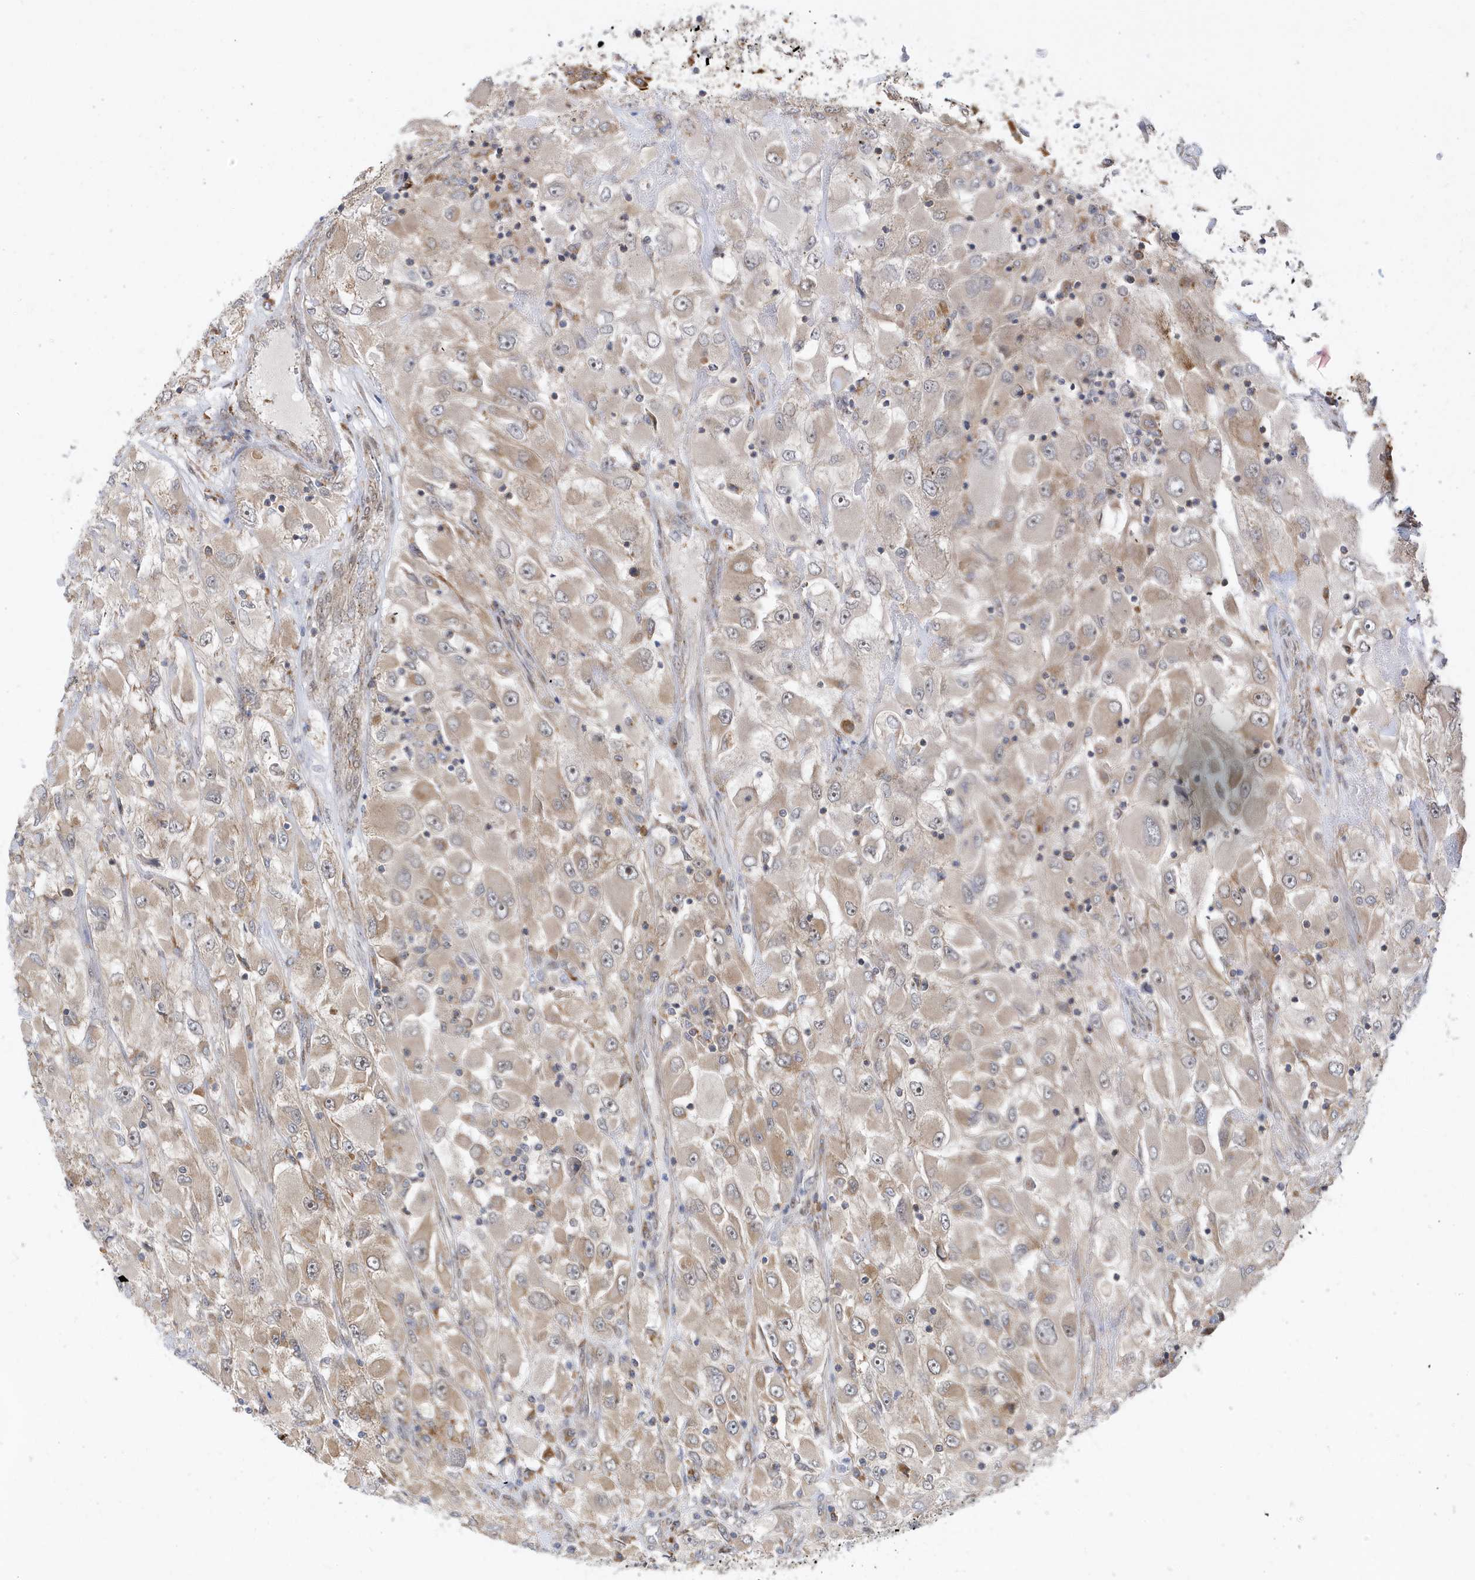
{"staining": {"intensity": "weak", "quantity": ">75%", "location": "cytoplasmic/membranous"}, "tissue": "renal cancer", "cell_type": "Tumor cells", "image_type": "cancer", "snomed": [{"axis": "morphology", "description": "Adenocarcinoma, NOS"}, {"axis": "topography", "description": "Kidney"}], "caption": "This histopathology image displays immunohistochemistry (IHC) staining of human adenocarcinoma (renal), with low weak cytoplasmic/membranous expression in about >75% of tumor cells.", "gene": "ZNF507", "patient": {"sex": "female", "age": 52}}